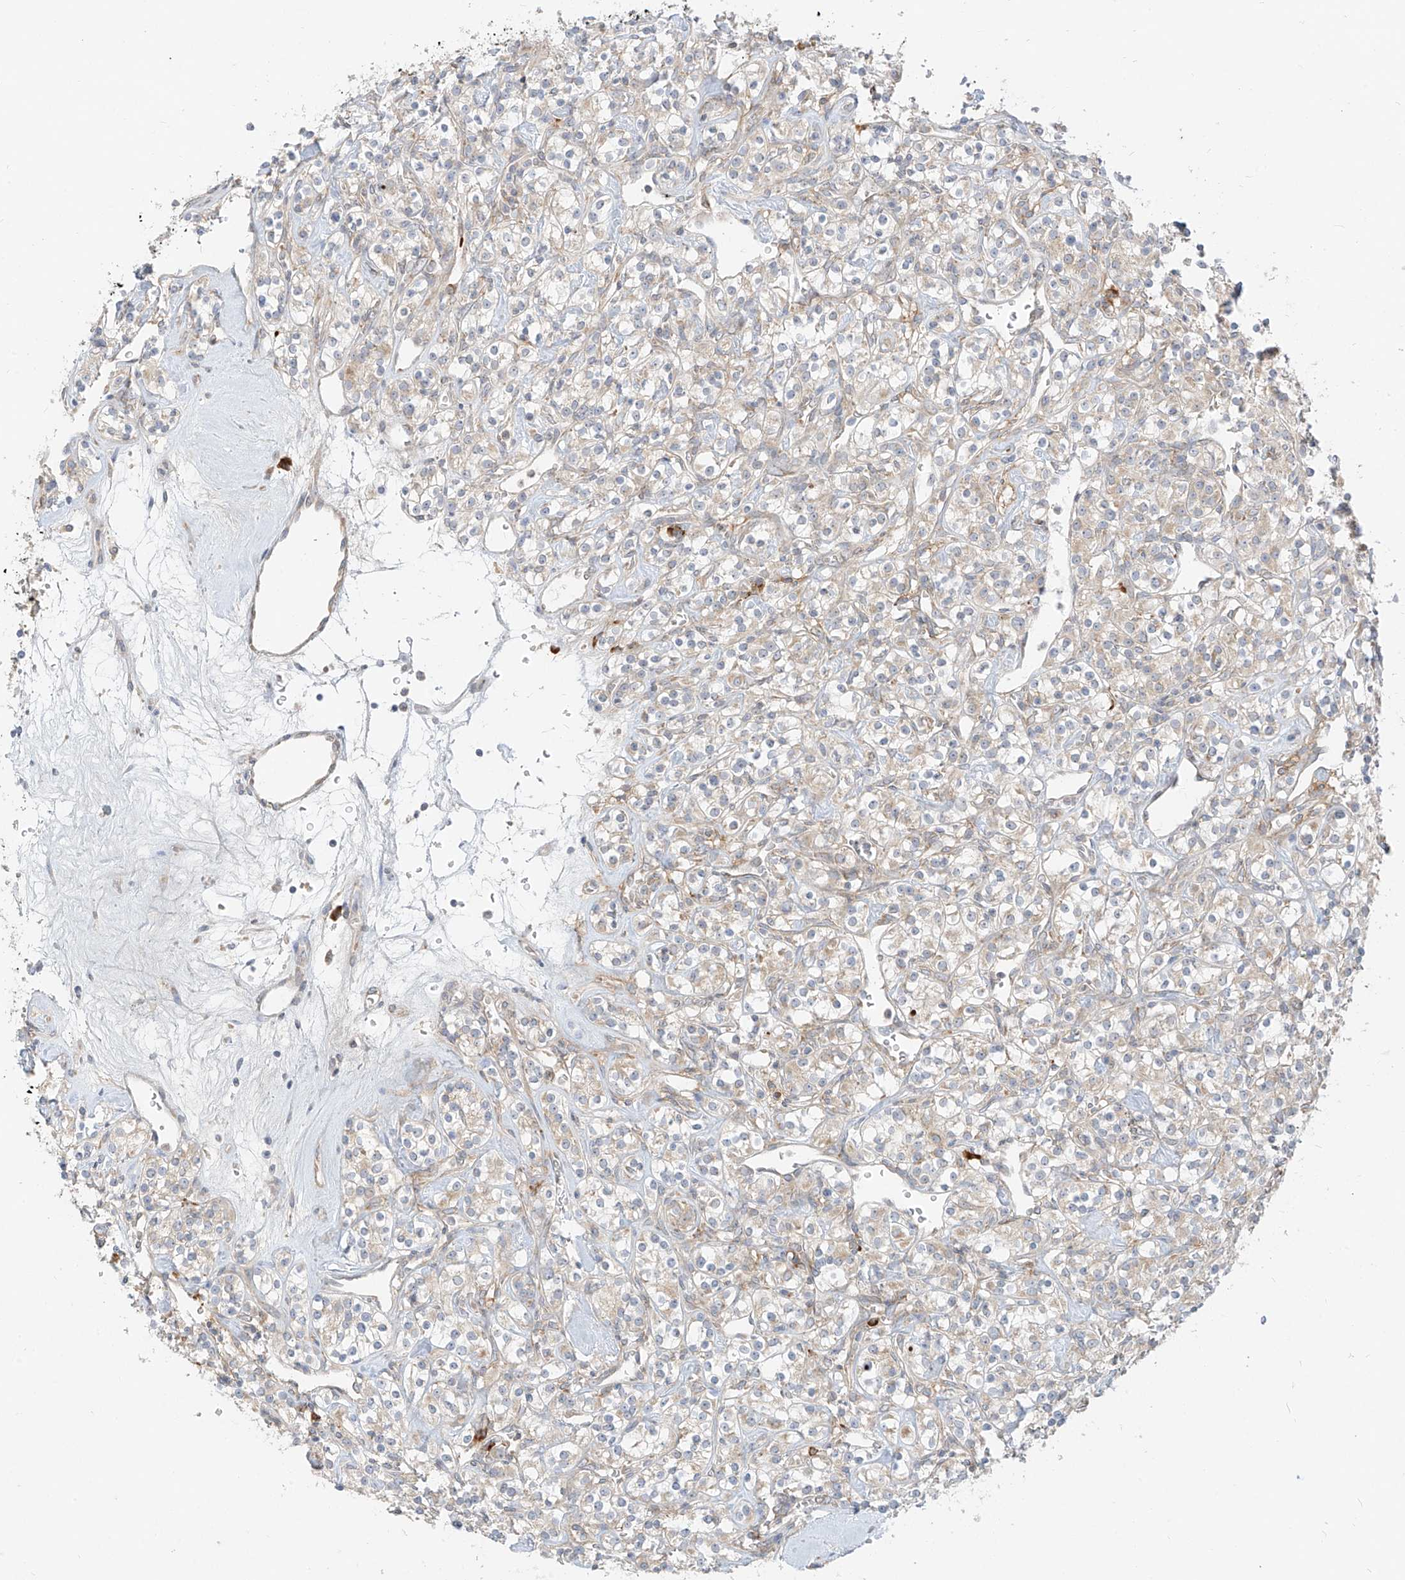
{"staining": {"intensity": "weak", "quantity": "<25%", "location": "cytoplasmic/membranous"}, "tissue": "renal cancer", "cell_type": "Tumor cells", "image_type": "cancer", "snomed": [{"axis": "morphology", "description": "Adenocarcinoma, NOS"}, {"axis": "topography", "description": "Kidney"}], "caption": "Immunohistochemical staining of adenocarcinoma (renal) shows no significant positivity in tumor cells. The staining is performed using DAB (3,3'-diaminobenzidine) brown chromogen with nuclei counter-stained in using hematoxylin.", "gene": "STT3A", "patient": {"sex": "male", "age": 77}}